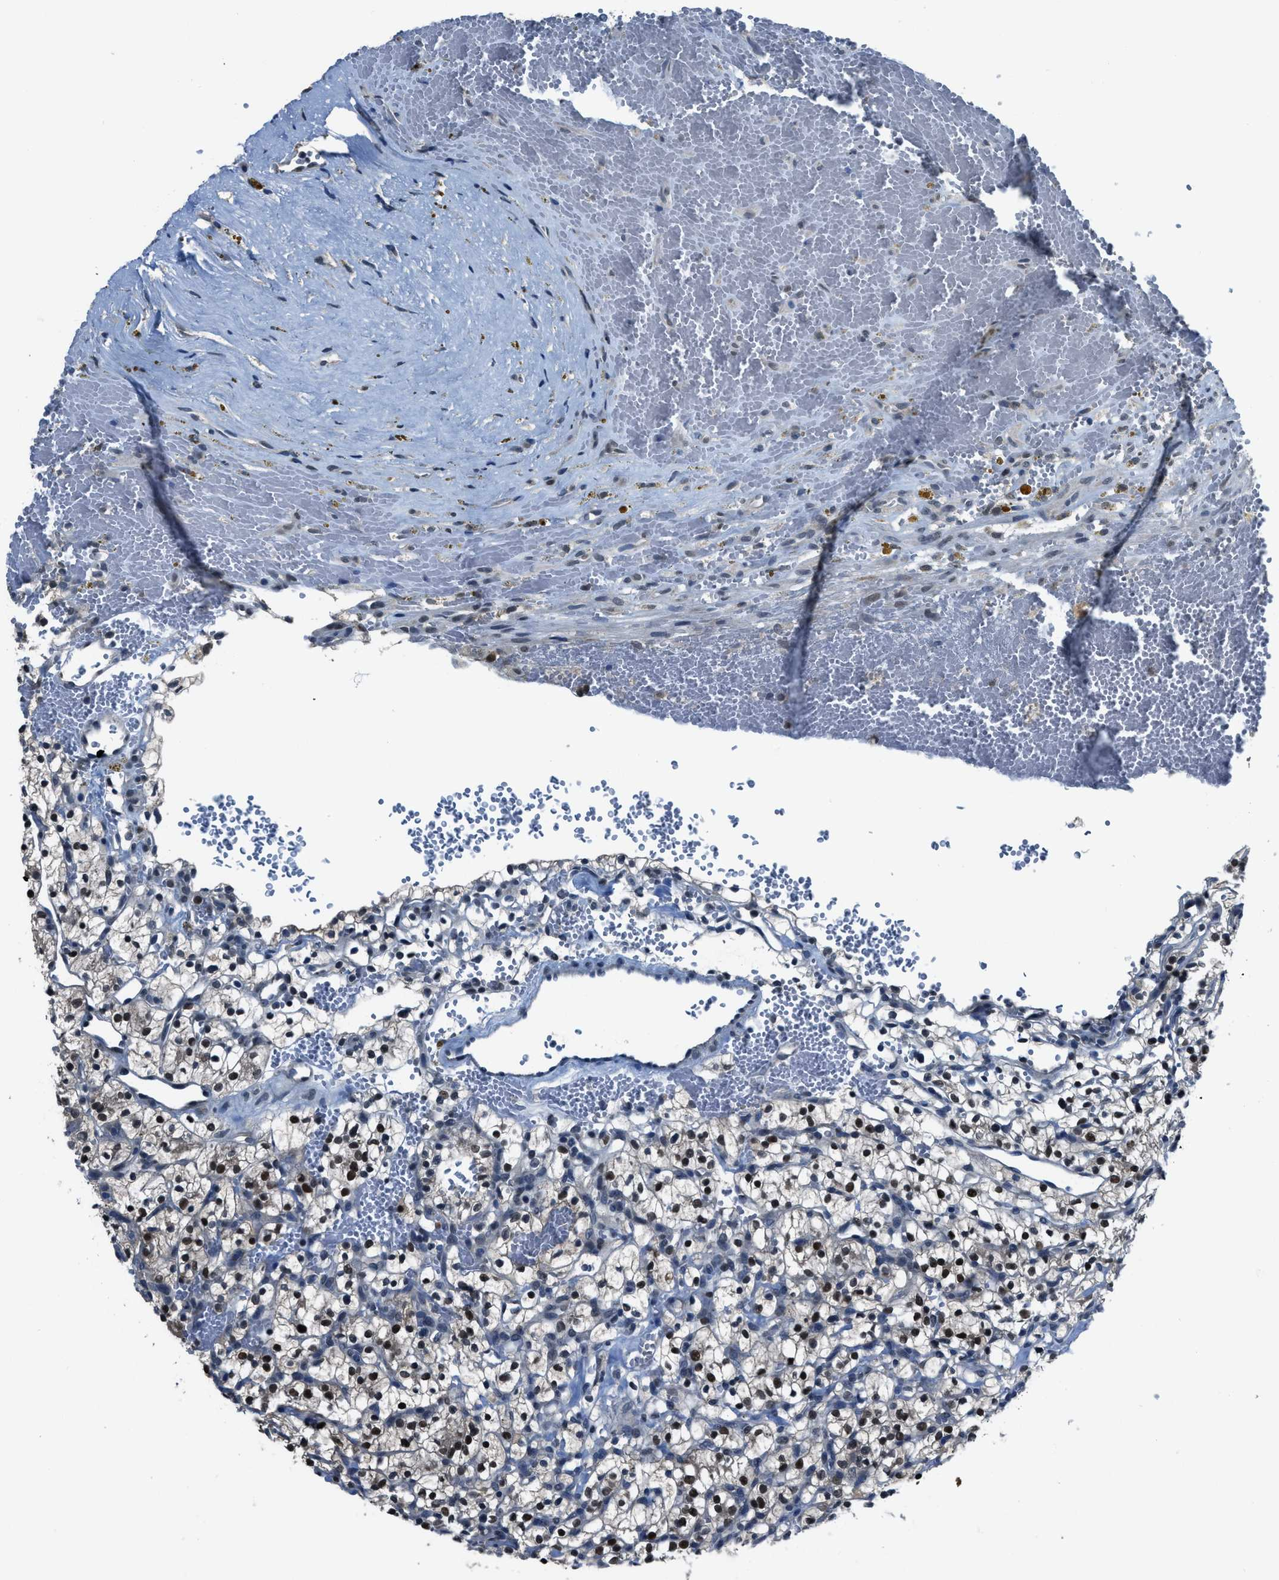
{"staining": {"intensity": "strong", "quantity": ">75%", "location": "nuclear"}, "tissue": "renal cancer", "cell_type": "Tumor cells", "image_type": "cancer", "snomed": [{"axis": "morphology", "description": "Adenocarcinoma, NOS"}, {"axis": "topography", "description": "Kidney"}], "caption": "This is an image of immunohistochemistry (IHC) staining of renal cancer (adenocarcinoma), which shows strong expression in the nuclear of tumor cells.", "gene": "DUSP19", "patient": {"sex": "female", "age": 57}}